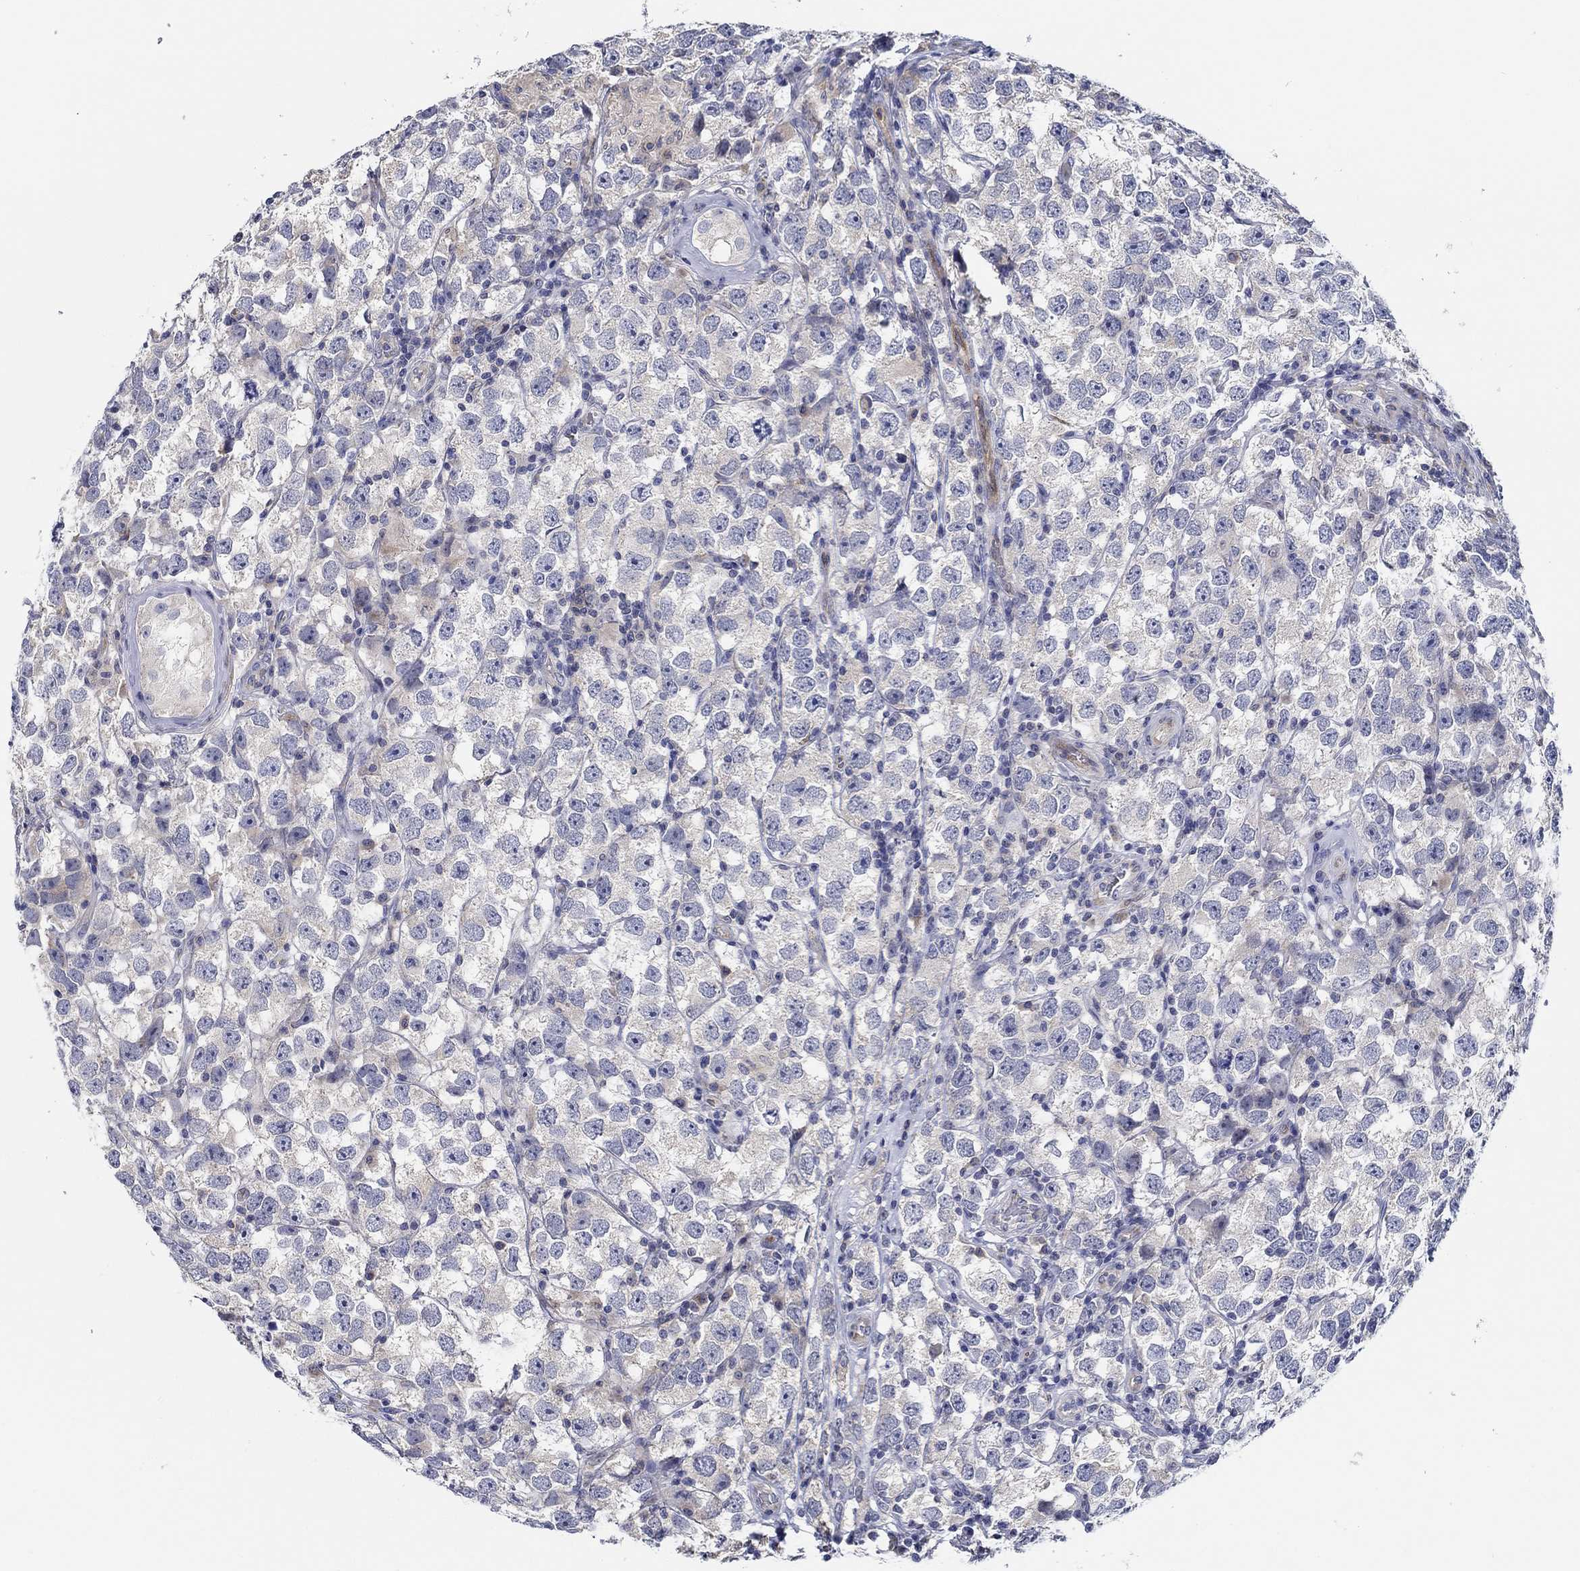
{"staining": {"intensity": "negative", "quantity": "none", "location": "none"}, "tissue": "testis cancer", "cell_type": "Tumor cells", "image_type": "cancer", "snomed": [{"axis": "morphology", "description": "Seminoma, NOS"}, {"axis": "topography", "description": "Testis"}], "caption": "Tumor cells are negative for brown protein staining in seminoma (testis).", "gene": "CFAP61", "patient": {"sex": "male", "age": 26}}